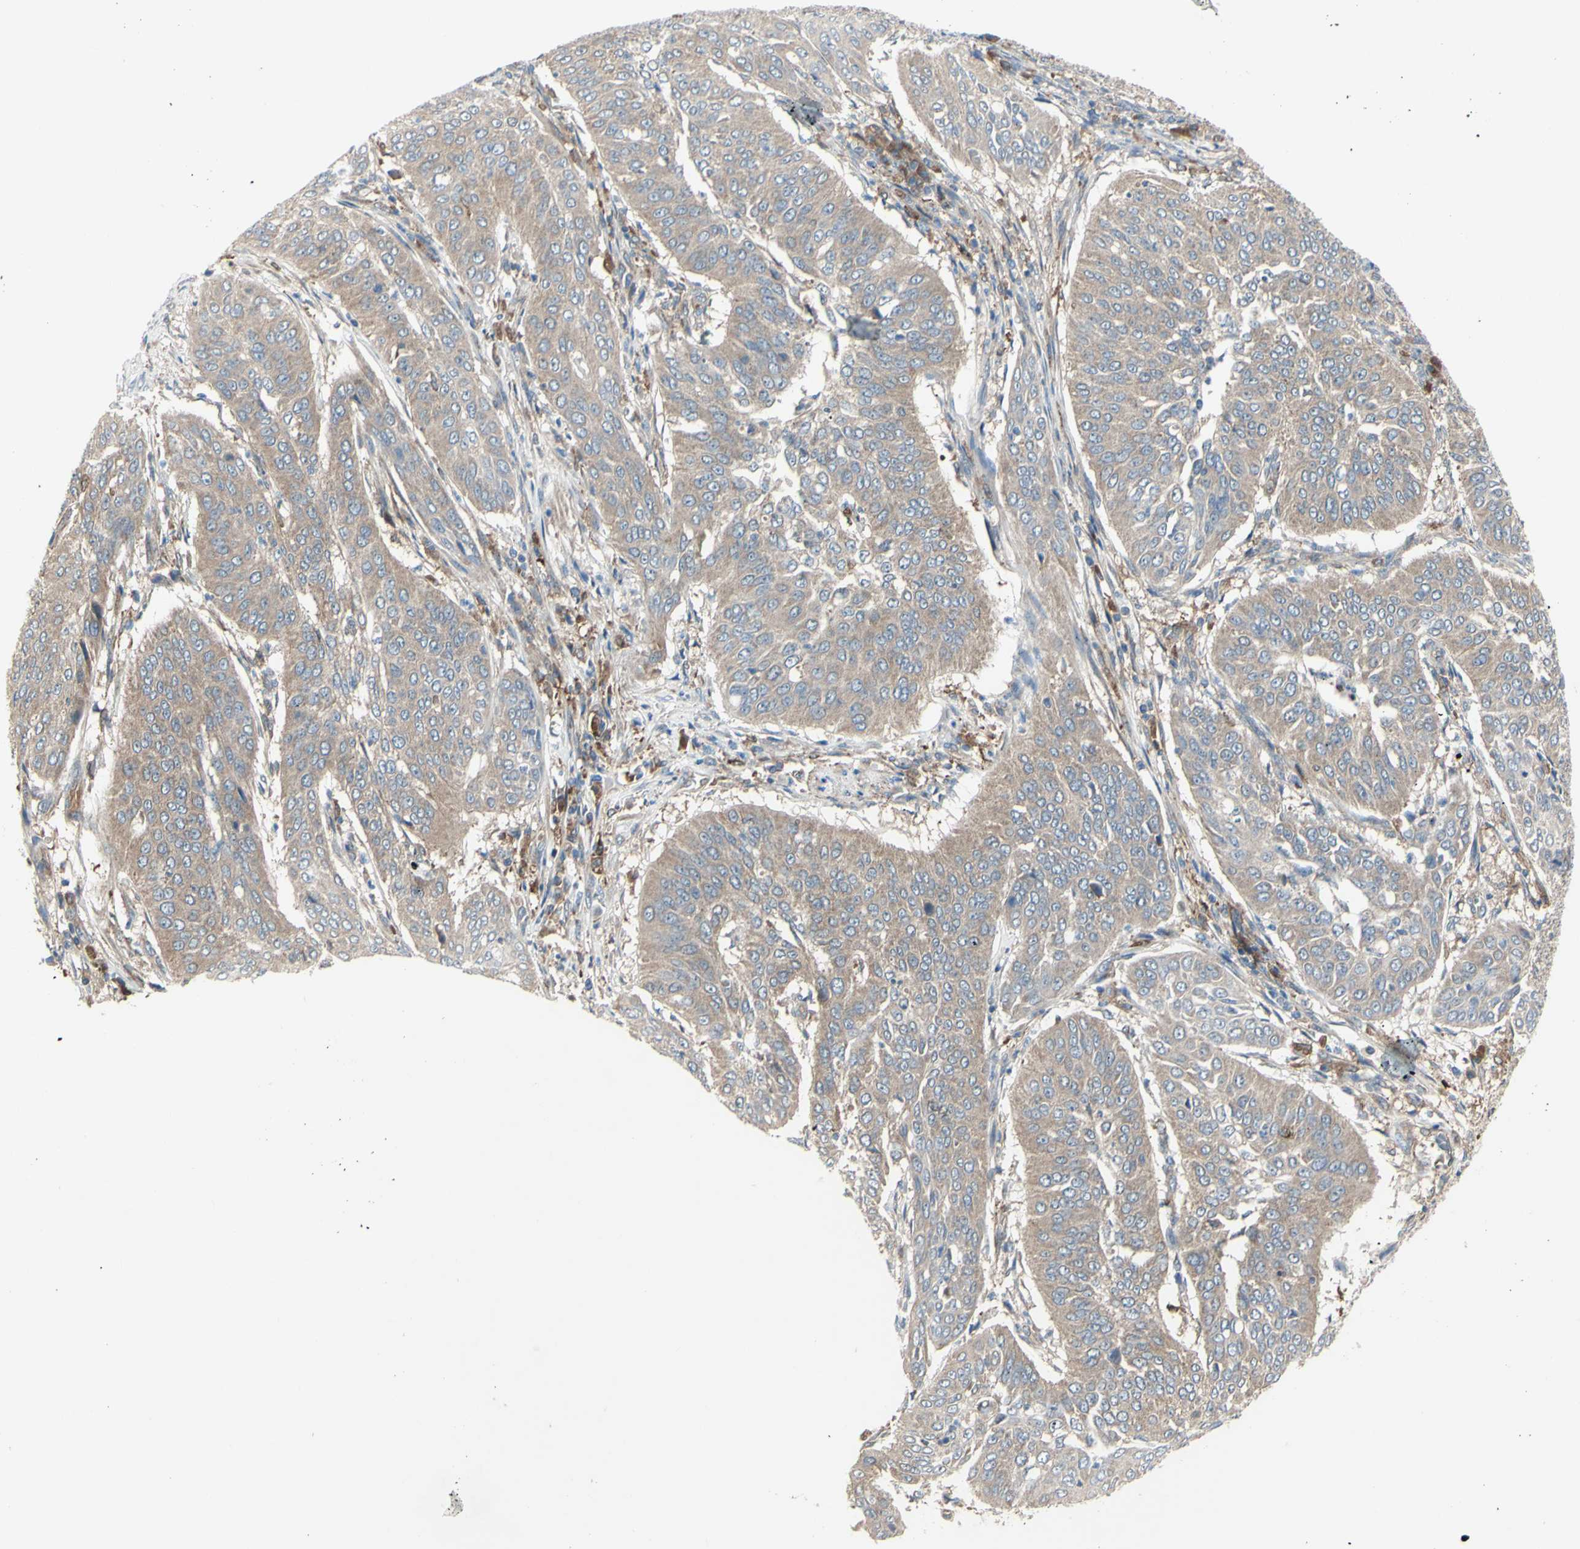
{"staining": {"intensity": "weak", "quantity": ">75%", "location": "cytoplasmic/membranous"}, "tissue": "cervical cancer", "cell_type": "Tumor cells", "image_type": "cancer", "snomed": [{"axis": "morphology", "description": "Normal tissue, NOS"}, {"axis": "morphology", "description": "Squamous cell carcinoma, NOS"}, {"axis": "topography", "description": "Cervix"}], "caption": "This histopathology image displays IHC staining of human cervical cancer (squamous cell carcinoma), with low weak cytoplasmic/membranous staining in about >75% of tumor cells.", "gene": "IGSF9B", "patient": {"sex": "female", "age": 39}}